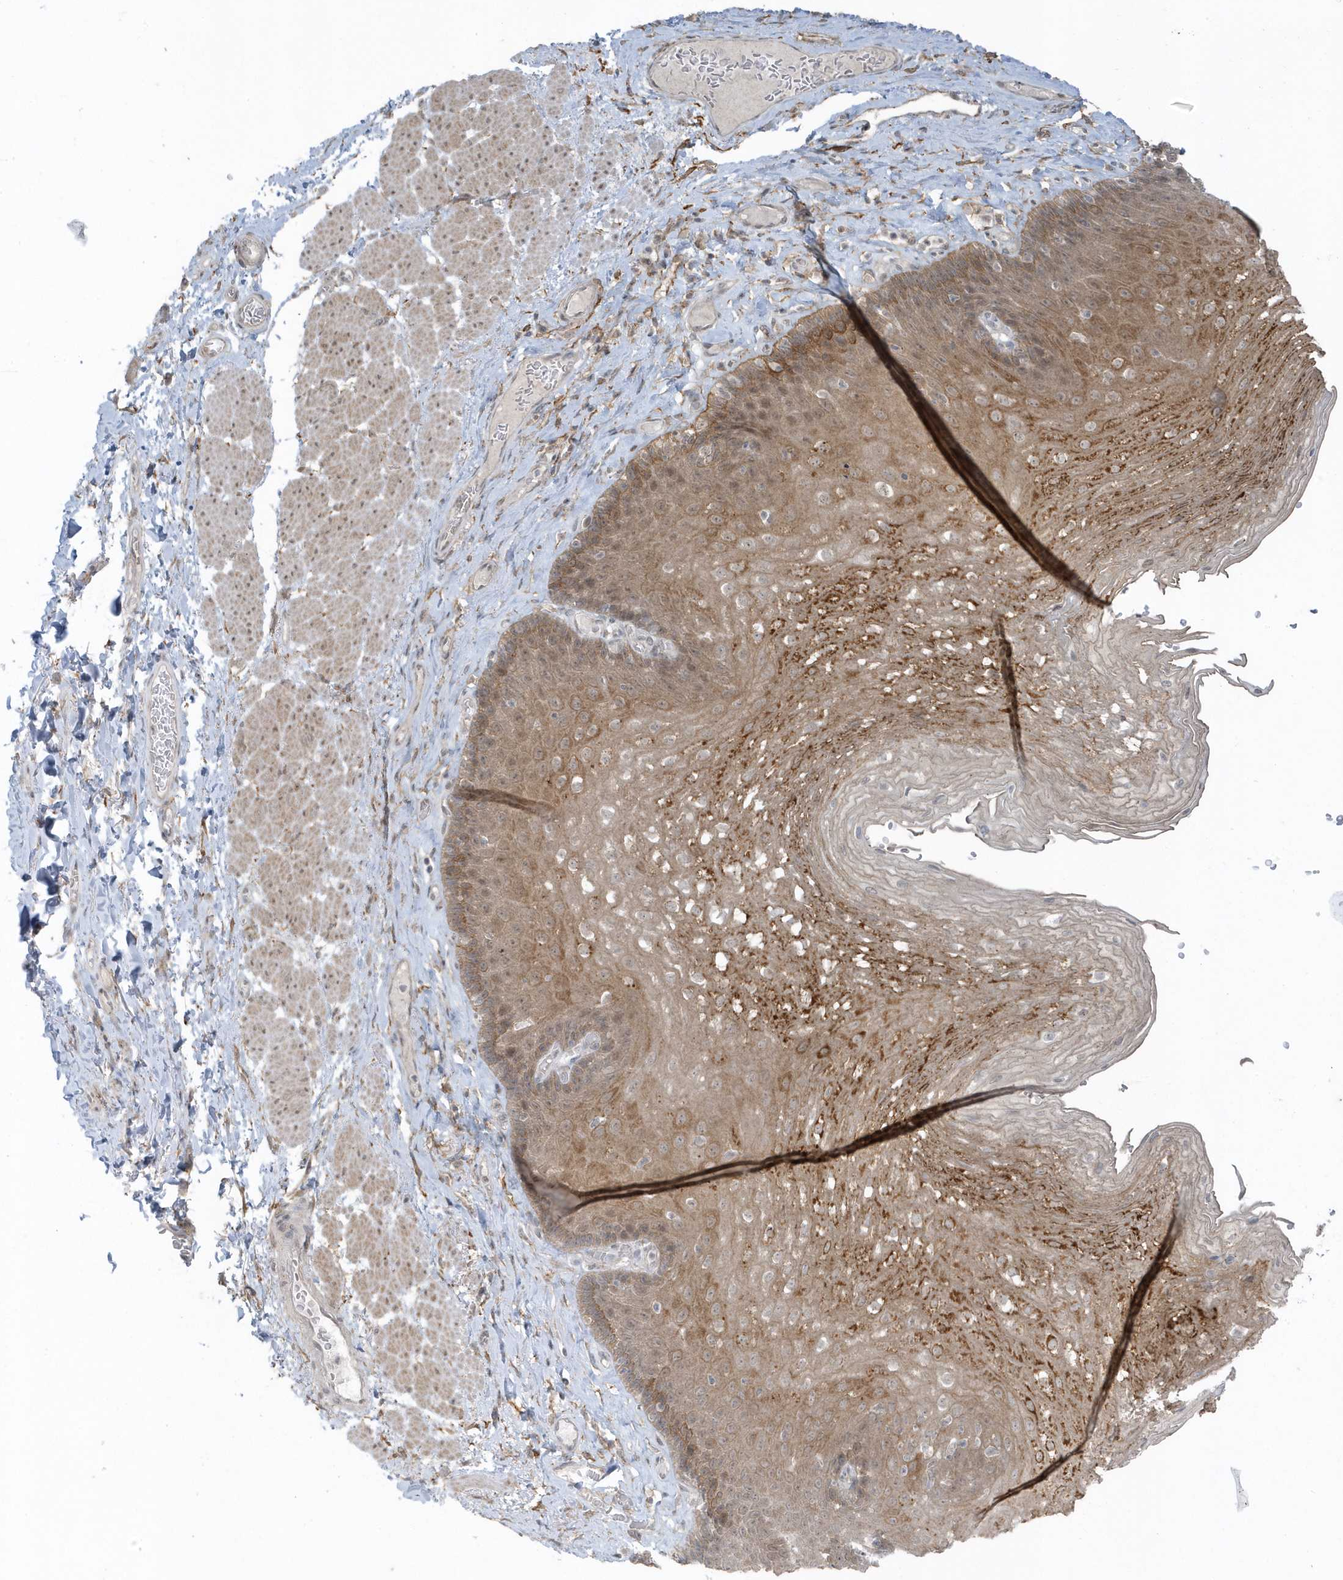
{"staining": {"intensity": "moderate", "quantity": ">75%", "location": "cytoplasmic/membranous"}, "tissue": "esophagus", "cell_type": "Squamous epithelial cells", "image_type": "normal", "snomed": [{"axis": "morphology", "description": "Normal tissue, NOS"}, {"axis": "topography", "description": "Esophagus"}], "caption": "Immunohistochemical staining of normal esophagus displays medium levels of moderate cytoplasmic/membranous expression in approximately >75% of squamous epithelial cells. (Brightfield microscopy of DAB IHC at high magnification).", "gene": "PARD3B", "patient": {"sex": "female", "age": 66}}